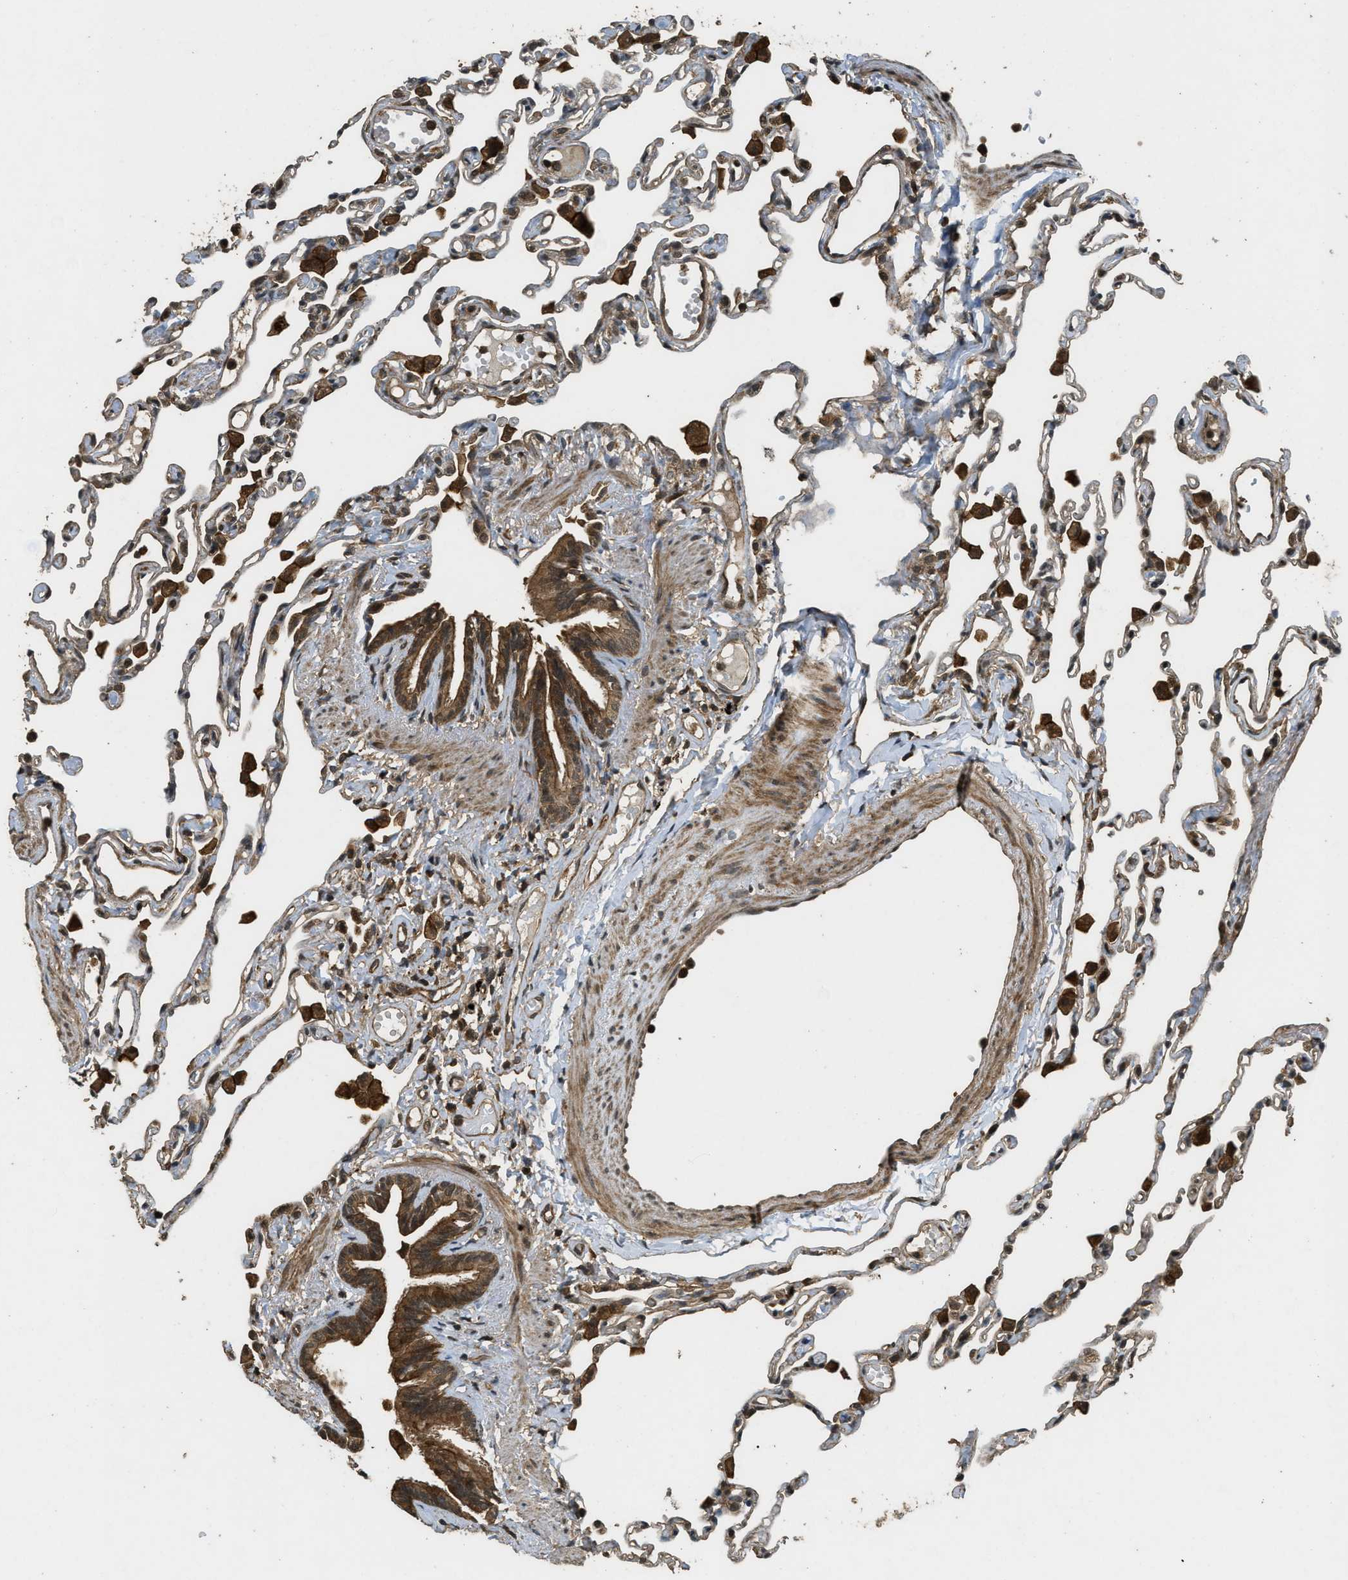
{"staining": {"intensity": "weak", "quantity": "<25%", "location": "cytoplasmic/membranous"}, "tissue": "lung", "cell_type": "Alveolar cells", "image_type": "normal", "snomed": [{"axis": "morphology", "description": "Normal tissue, NOS"}, {"axis": "topography", "description": "Lung"}], "caption": "There is no significant staining in alveolar cells of lung.", "gene": "PPP6R3", "patient": {"sex": "female", "age": 49}}